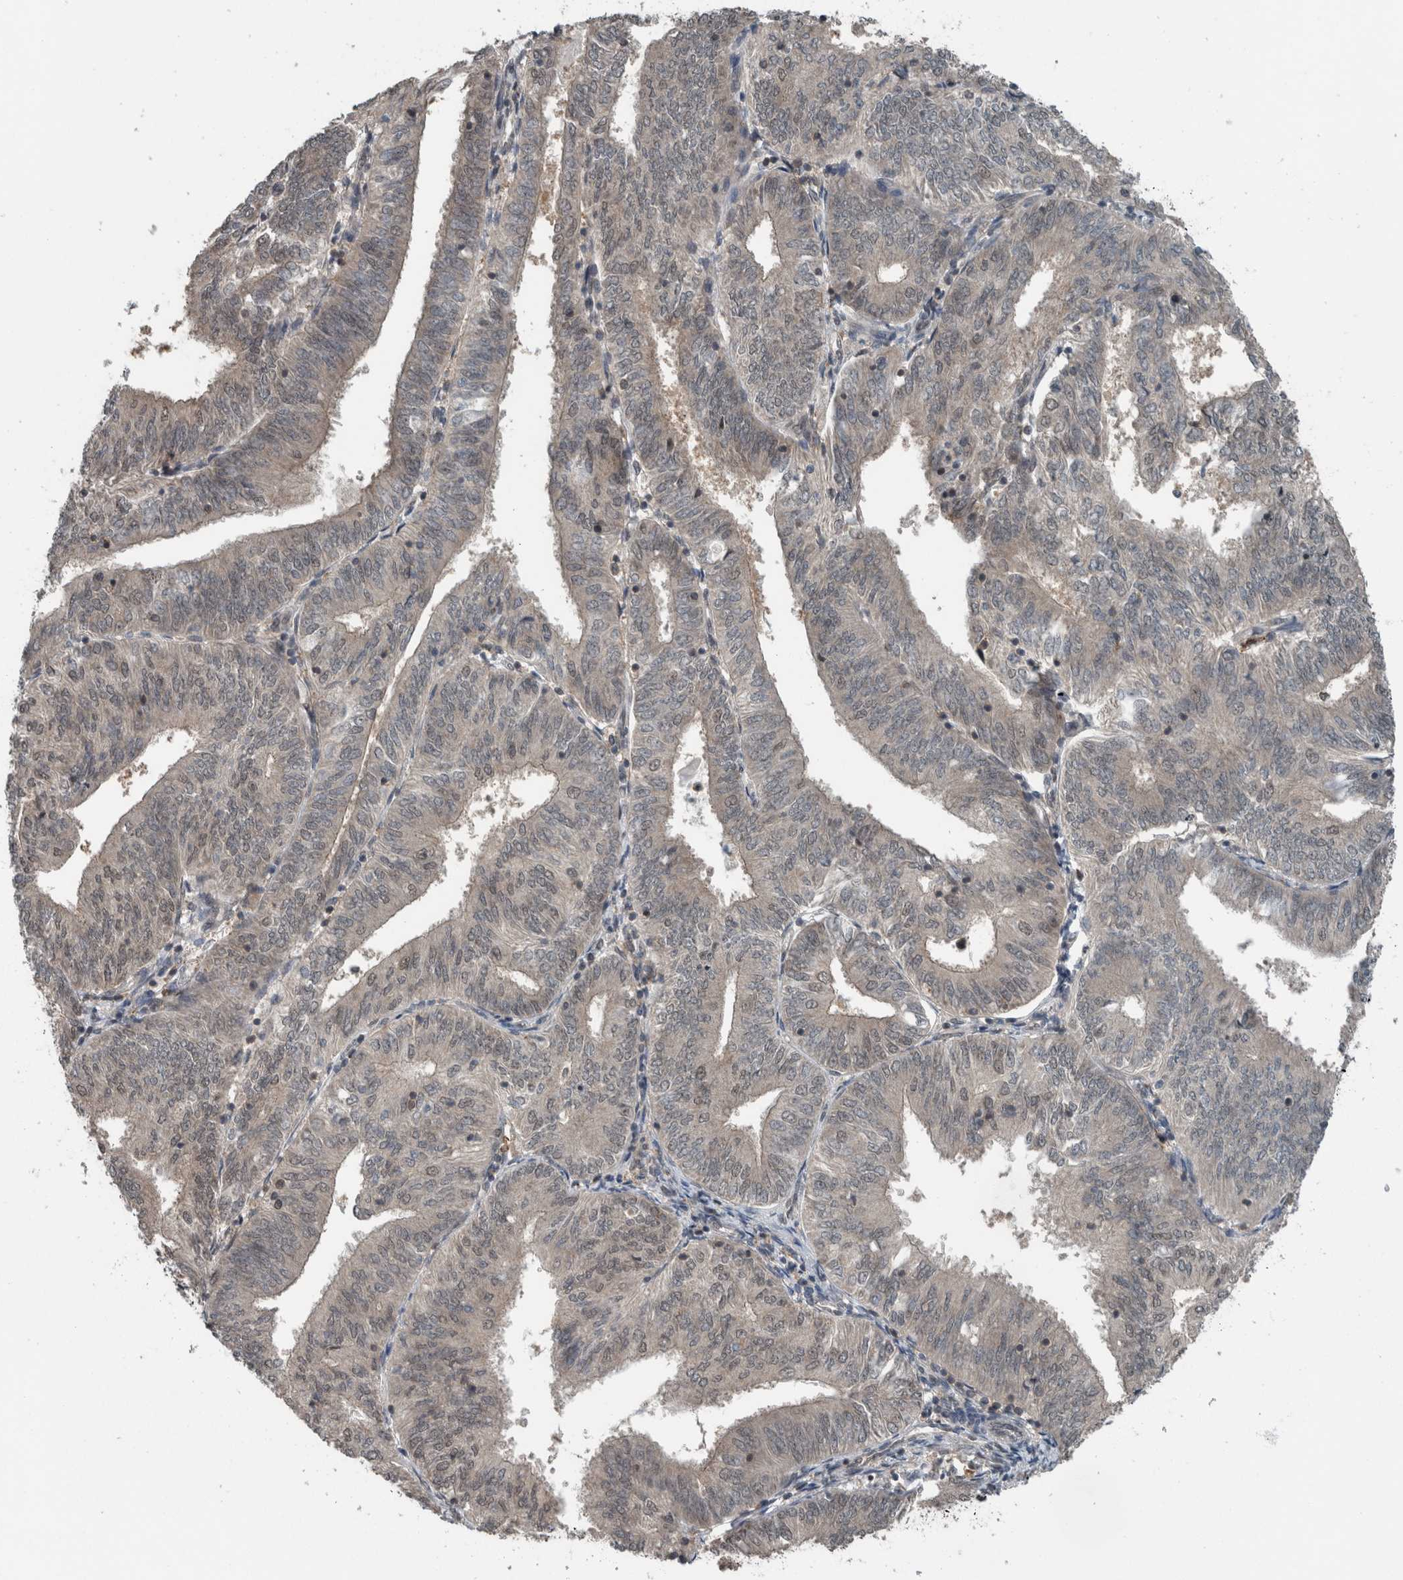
{"staining": {"intensity": "weak", "quantity": "<25%", "location": "nuclear"}, "tissue": "endometrial cancer", "cell_type": "Tumor cells", "image_type": "cancer", "snomed": [{"axis": "morphology", "description": "Adenocarcinoma, NOS"}, {"axis": "topography", "description": "Endometrium"}], "caption": "A photomicrograph of endometrial cancer (adenocarcinoma) stained for a protein displays no brown staining in tumor cells.", "gene": "SPAG7", "patient": {"sex": "female", "age": 58}}